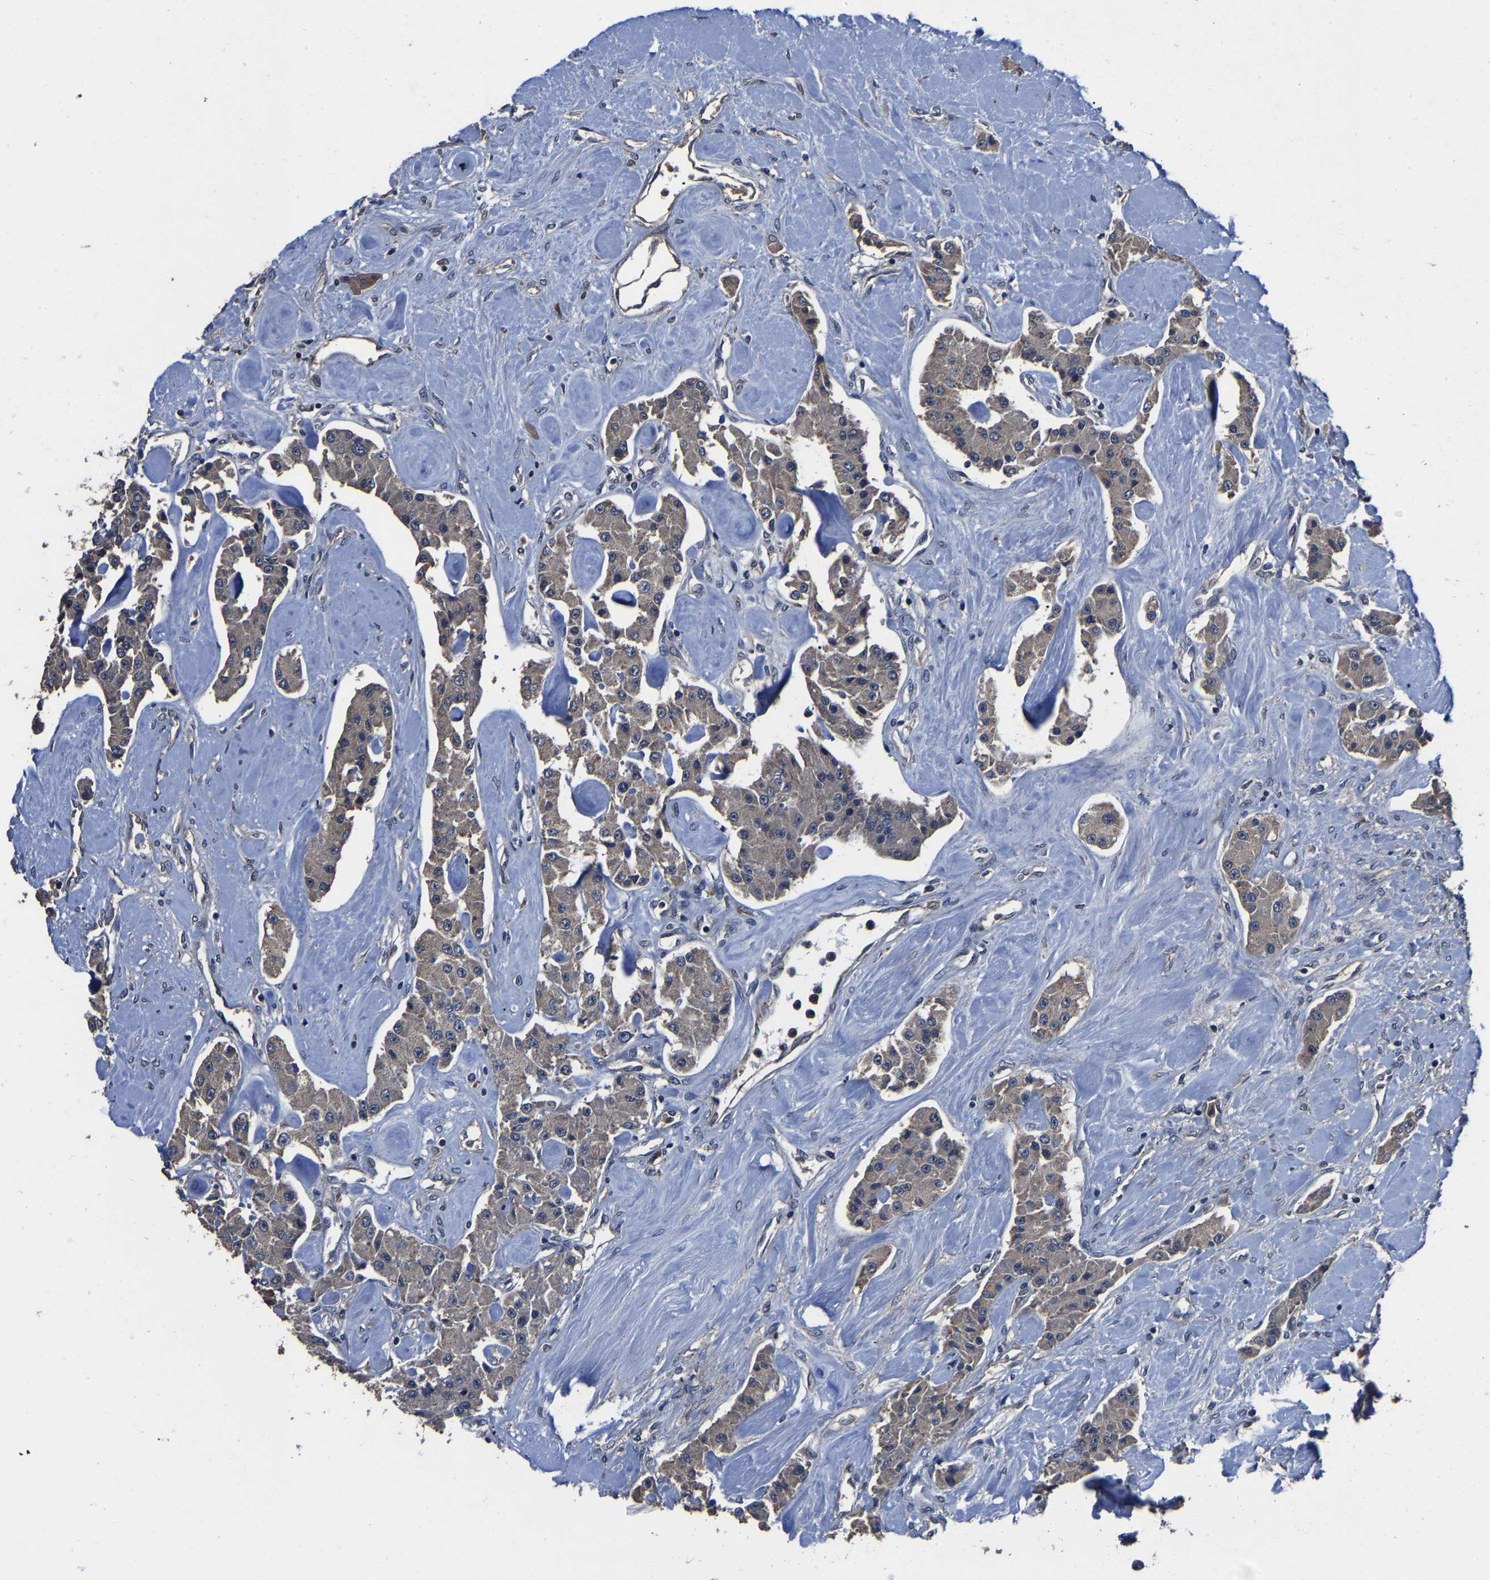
{"staining": {"intensity": "weak", "quantity": ">75%", "location": "cytoplasmic/membranous"}, "tissue": "carcinoid", "cell_type": "Tumor cells", "image_type": "cancer", "snomed": [{"axis": "morphology", "description": "Carcinoid, malignant, NOS"}, {"axis": "topography", "description": "Pancreas"}], "caption": "Immunohistochemistry micrograph of human carcinoid stained for a protein (brown), which displays low levels of weak cytoplasmic/membranous expression in about >75% of tumor cells.", "gene": "EBAG9", "patient": {"sex": "male", "age": 41}}